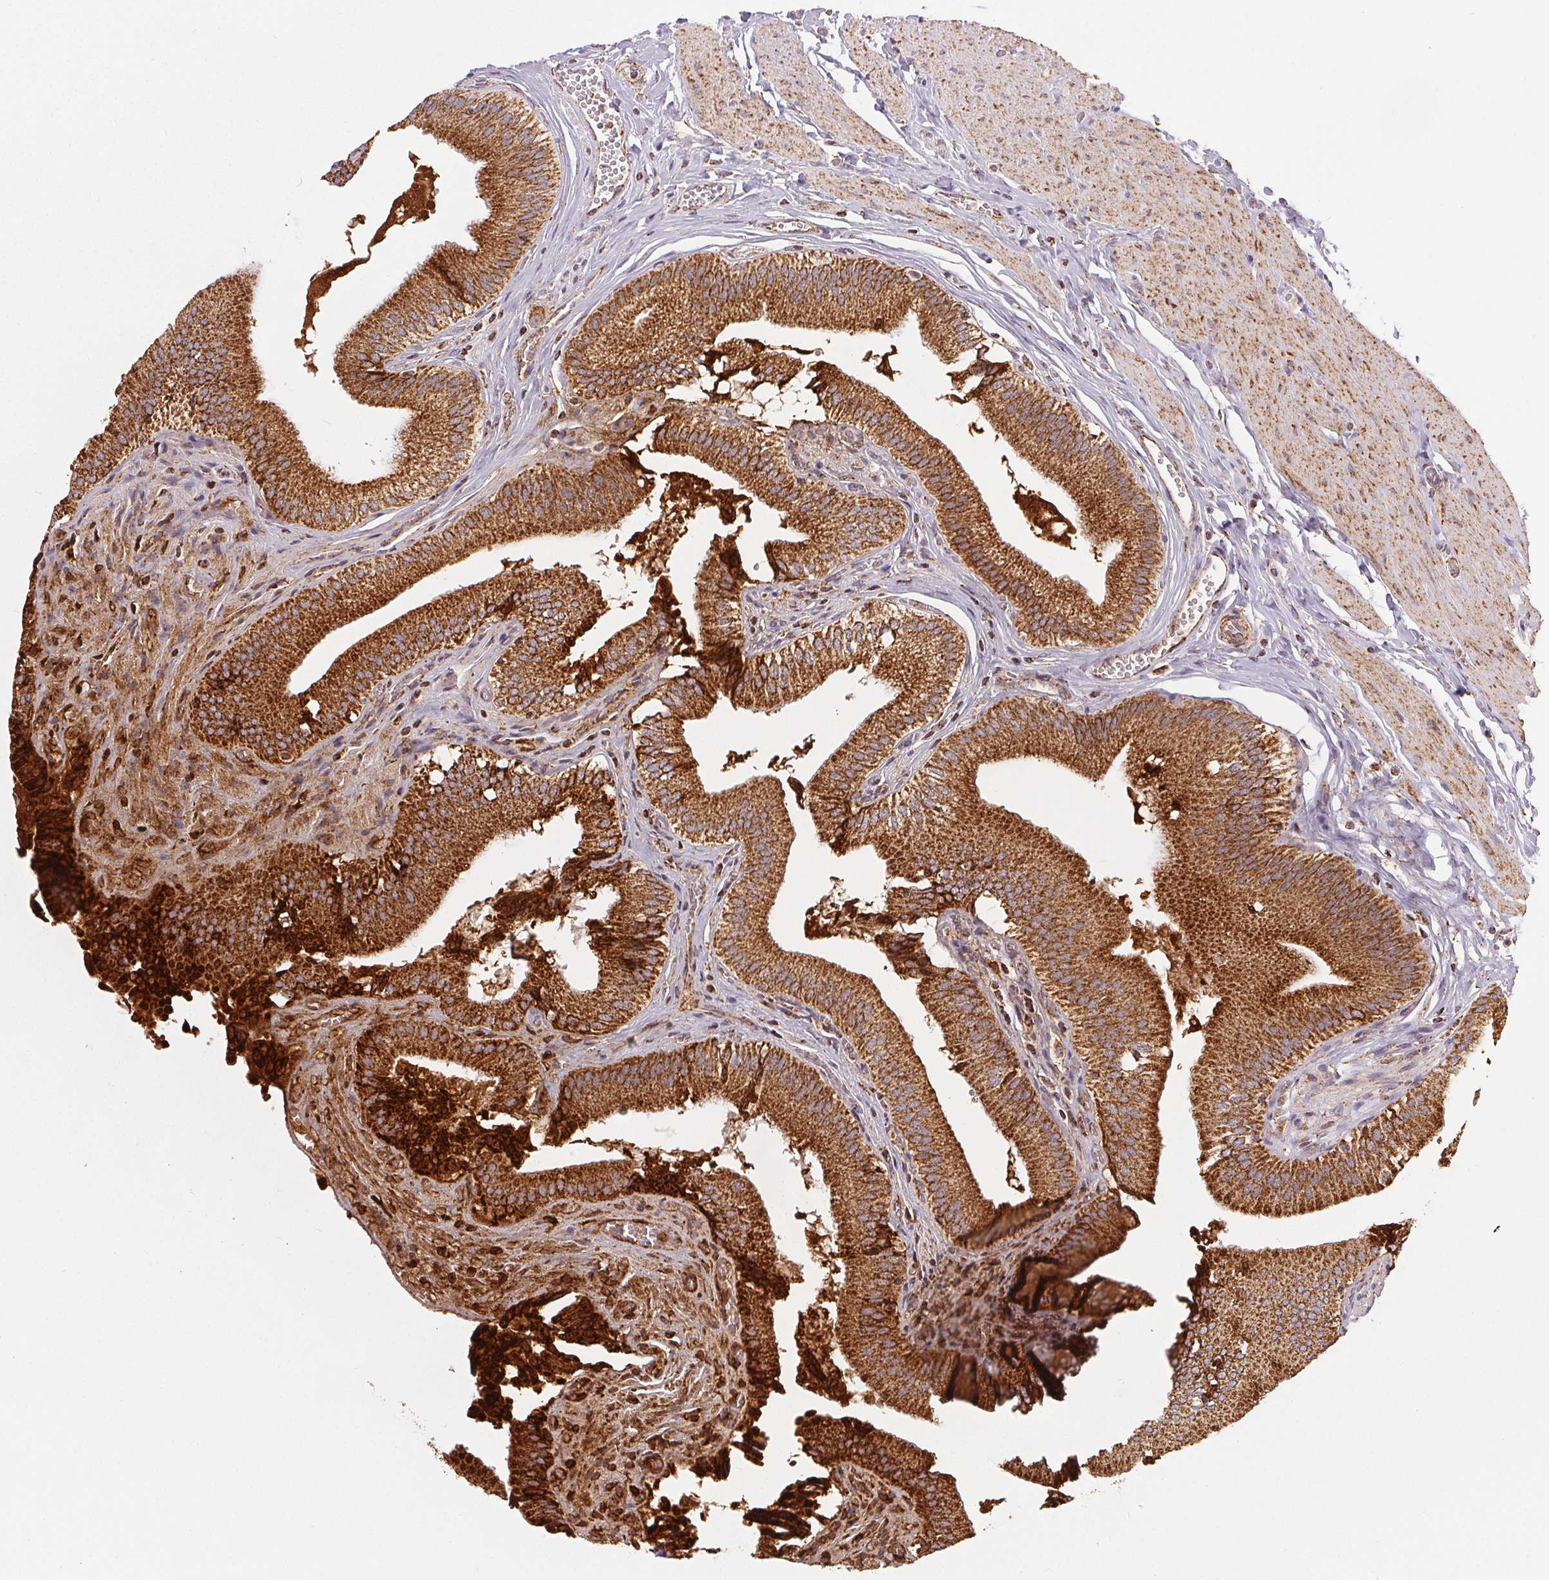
{"staining": {"intensity": "moderate", "quantity": ">75%", "location": "cytoplasmic/membranous"}, "tissue": "gallbladder", "cell_type": "Glandular cells", "image_type": "normal", "snomed": [{"axis": "morphology", "description": "Normal tissue, NOS"}, {"axis": "topography", "description": "Gallbladder"}, {"axis": "topography", "description": "Peripheral nerve tissue"}], "caption": "Gallbladder stained for a protein shows moderate cytoplasmic/membranous positivity in glandular cells.", "gene": "SDHB", "patient": {"sex": "male", "age": 17}}